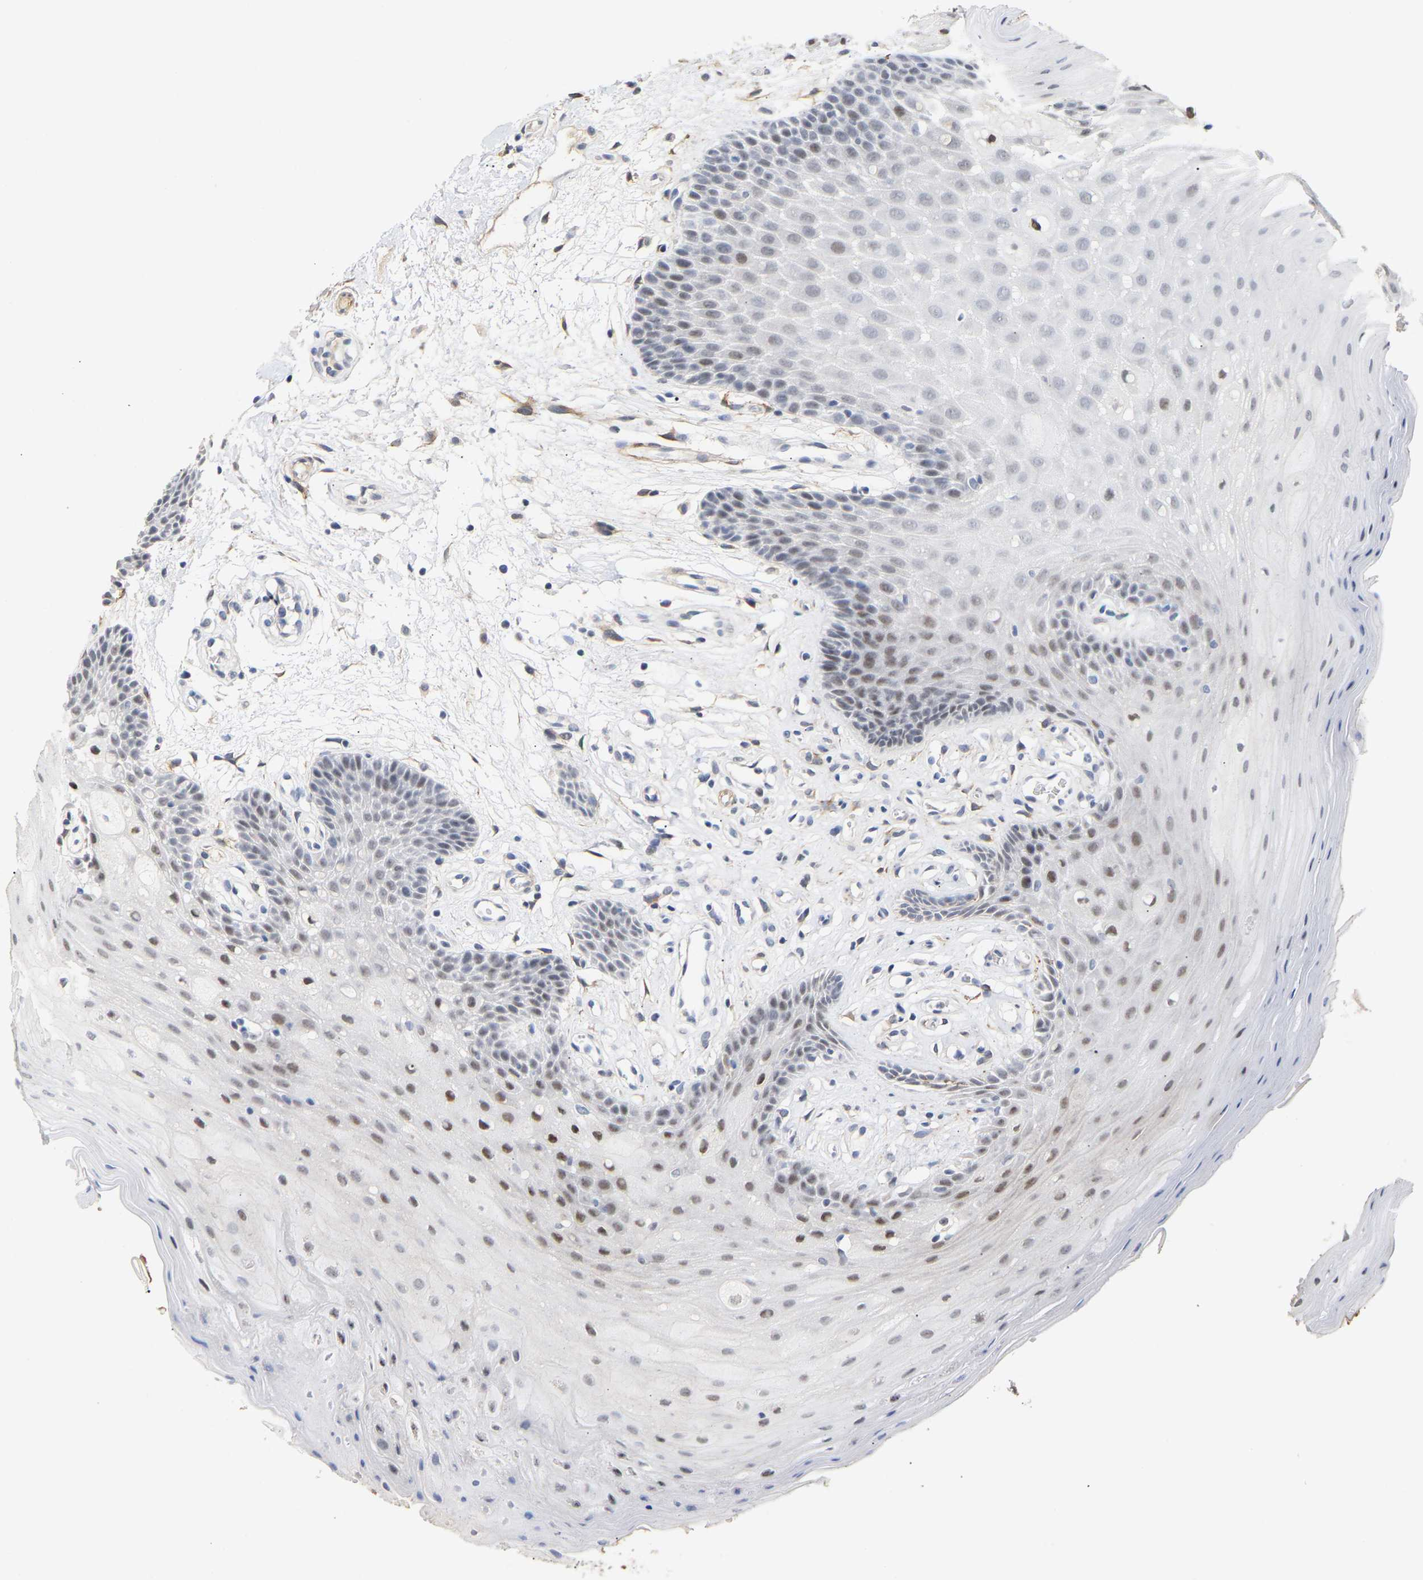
{"staining": {"intensity": "moderate", "quantity": "<25%", "location": "nuclear"}, "tissue": "oral mucosa", "cell_type": "Squamous epithelial cells", "image_type": "normal", "snomed": [{"axis": "morphology", "description": "Normal tissue, NOS"}, {"axis": "morphology", "description": "Squamous cell carcinoma, NOS"}, {"axis": "topography", "description": "Oral tissue"}, {"axis": "topography", "description": "Head-Neck"}], "caption": "This image reveals IHC staining of benign human oral mucosa, with low moderate nuclear expression in approximately <25% of squamous epithelial cells.", "gene": "AMPH", "patient": {"sex": "male", "age": 71}}